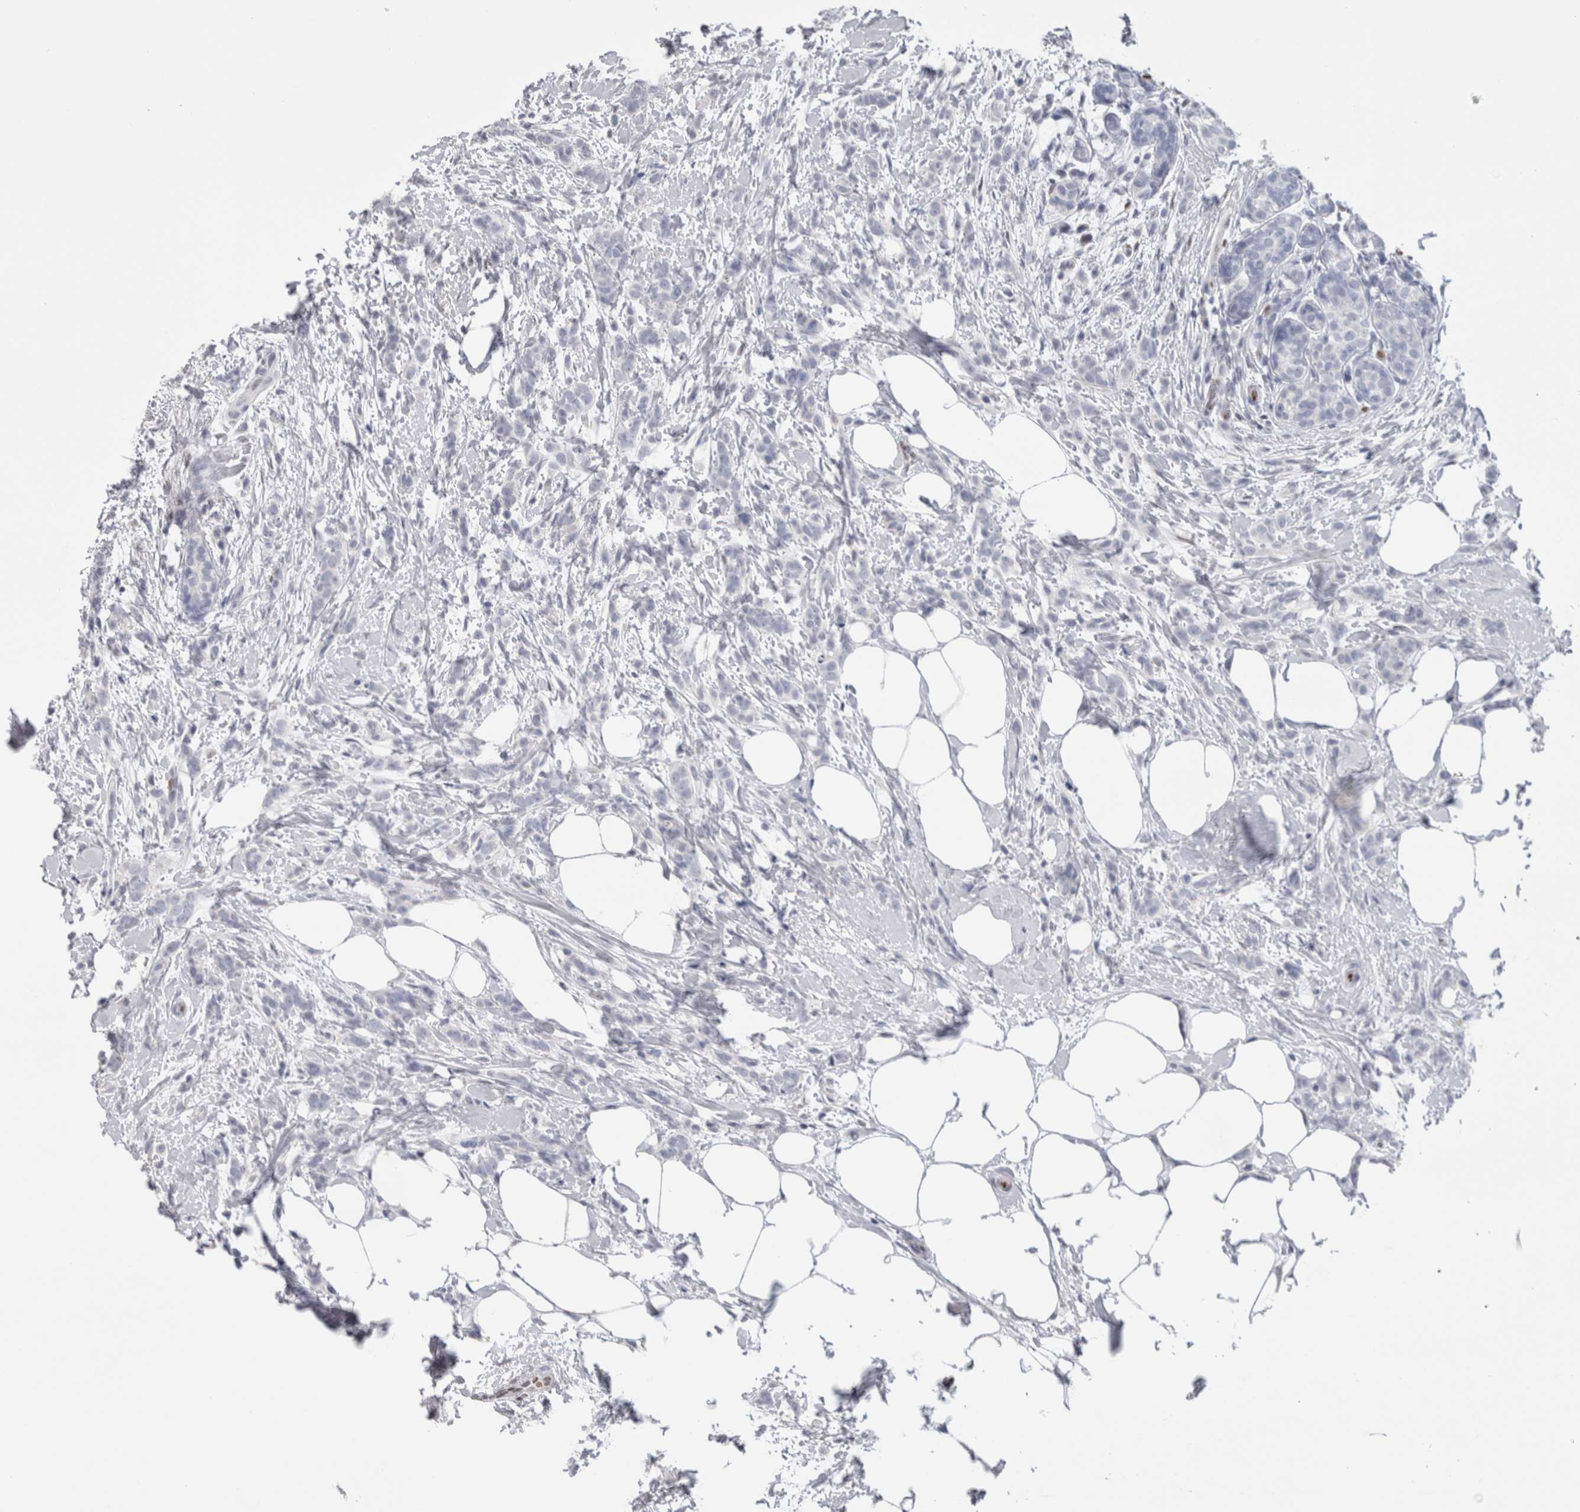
{"staining": {"intensity": "negative", "quantity": "none", "location": "none"}, "tissue": "breast cancer", "cell_type": "Tumor cells", "image_type": "cancer", "snomed": [{"axis": "morphology", "description": "Lobular carcinoma, in situ"}, {"axis": "morphology", "description": "Lobular carcinoma"}, {"axis": "topography", "description": "Breast"}], "caption": "DAB immunohistochemical staining of breast cancer (lobular carcinoma in situ) shows no significant positivity in tumor cells.", "gene": "IL33", "patient": {"sex": "female", "age": 41}}